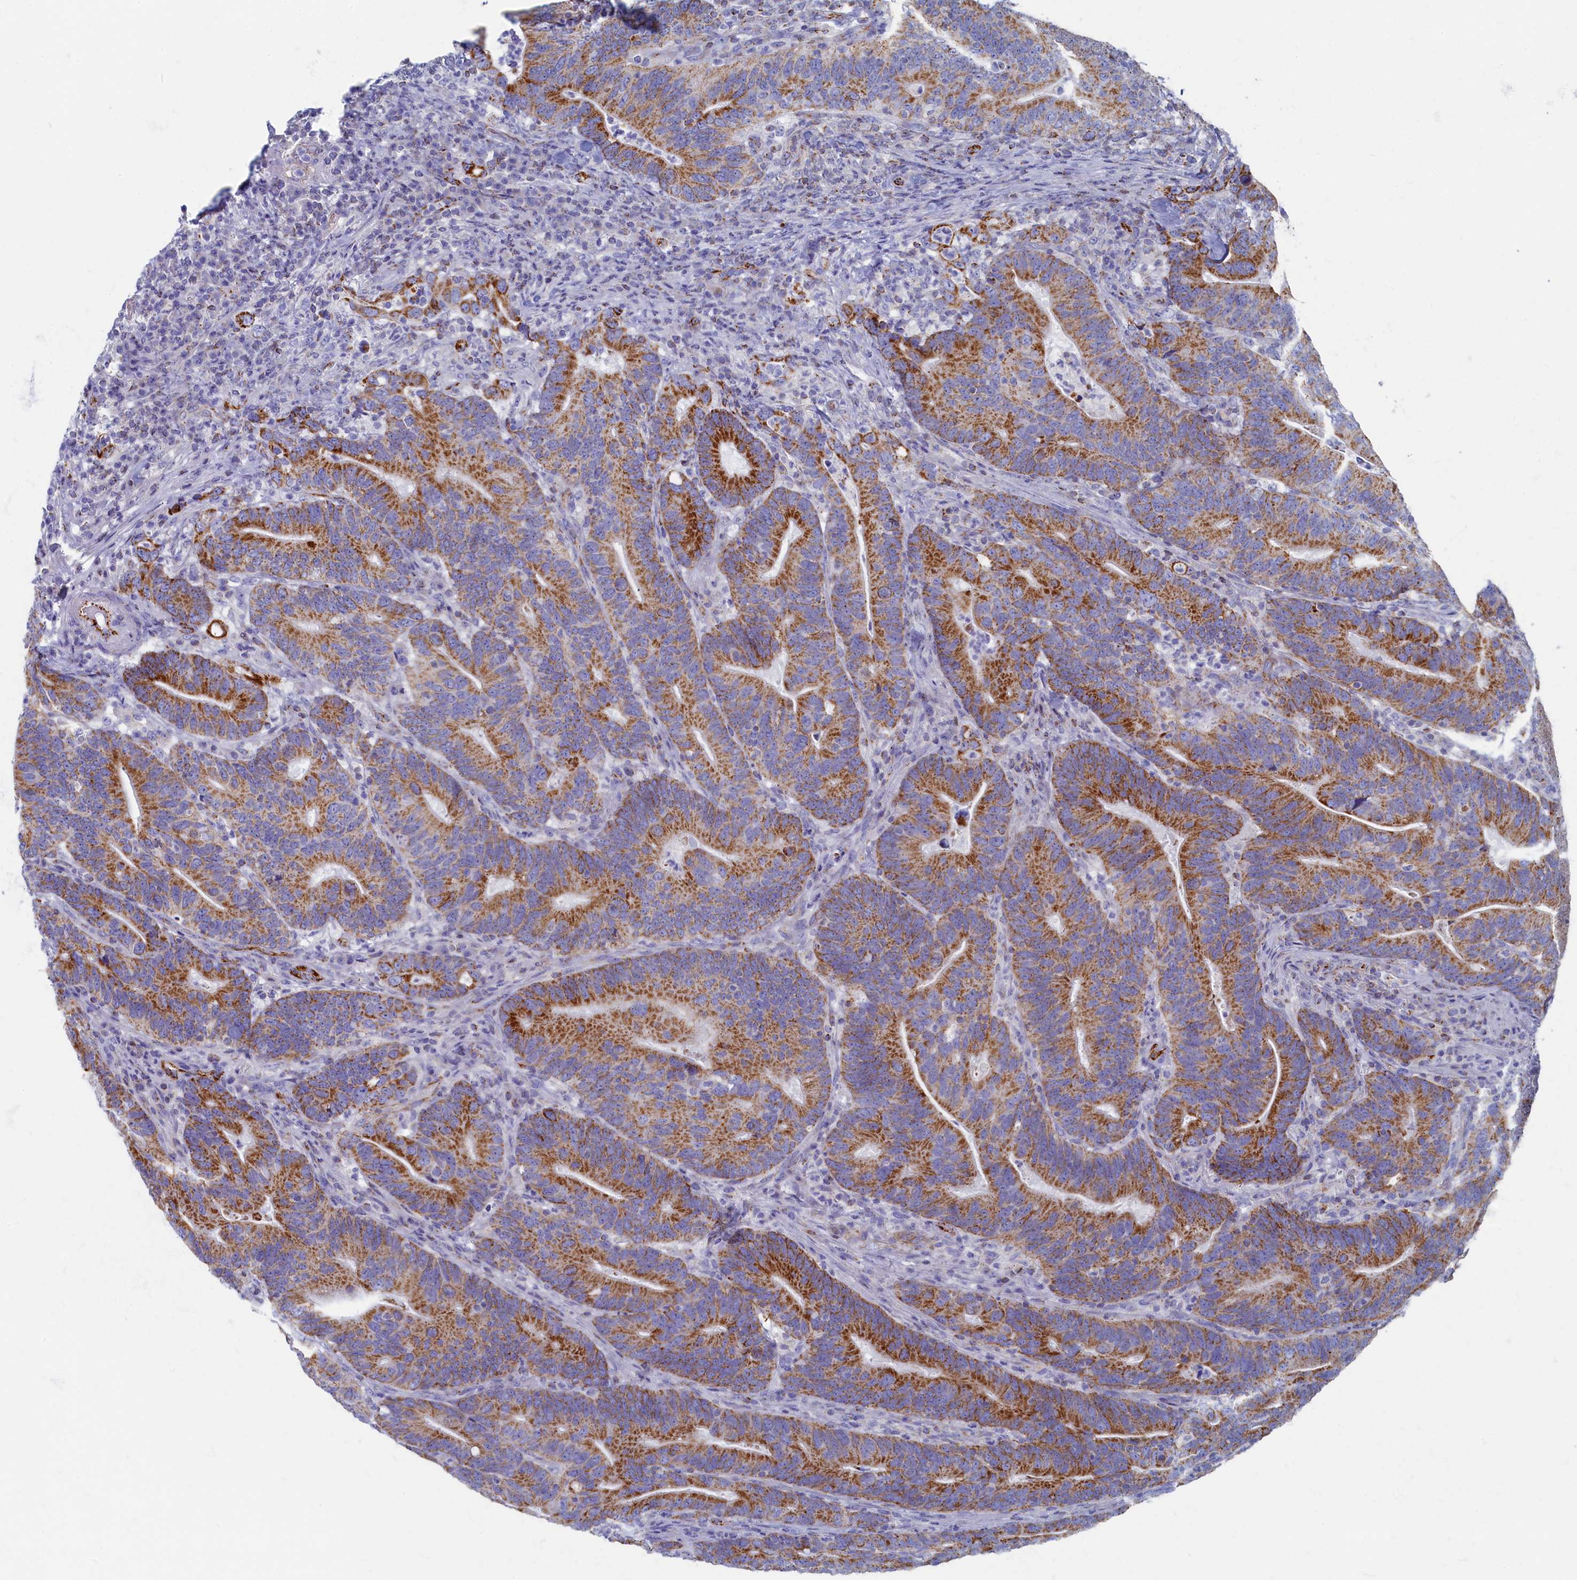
{"staining": {"intensity": "strong", "quantity": "25%-75%", "location": "cytoplasmic/membranous"}, "tissue": "colorectal cancer", "cell_type": "Tumor cells", "image_type": "cancer", "snomed": [{"axis": "morphology", "description": "Adenocarcinoma, NOS"}, {"axis": "topography", "description": "Colon"}], "caption": "Brown immunohistochemical staining in human colorectal adenocarcinoma displays strong cytoplasmic/membranous staining in approximately 25%-75% of tumor cells. (DAB (3,3'-diaminobenzidine) IHC, brown staining for protein, blue staining for nuclei).", "gene": "OCIAD2", "patient": {"sex": "female", "age": 66}}